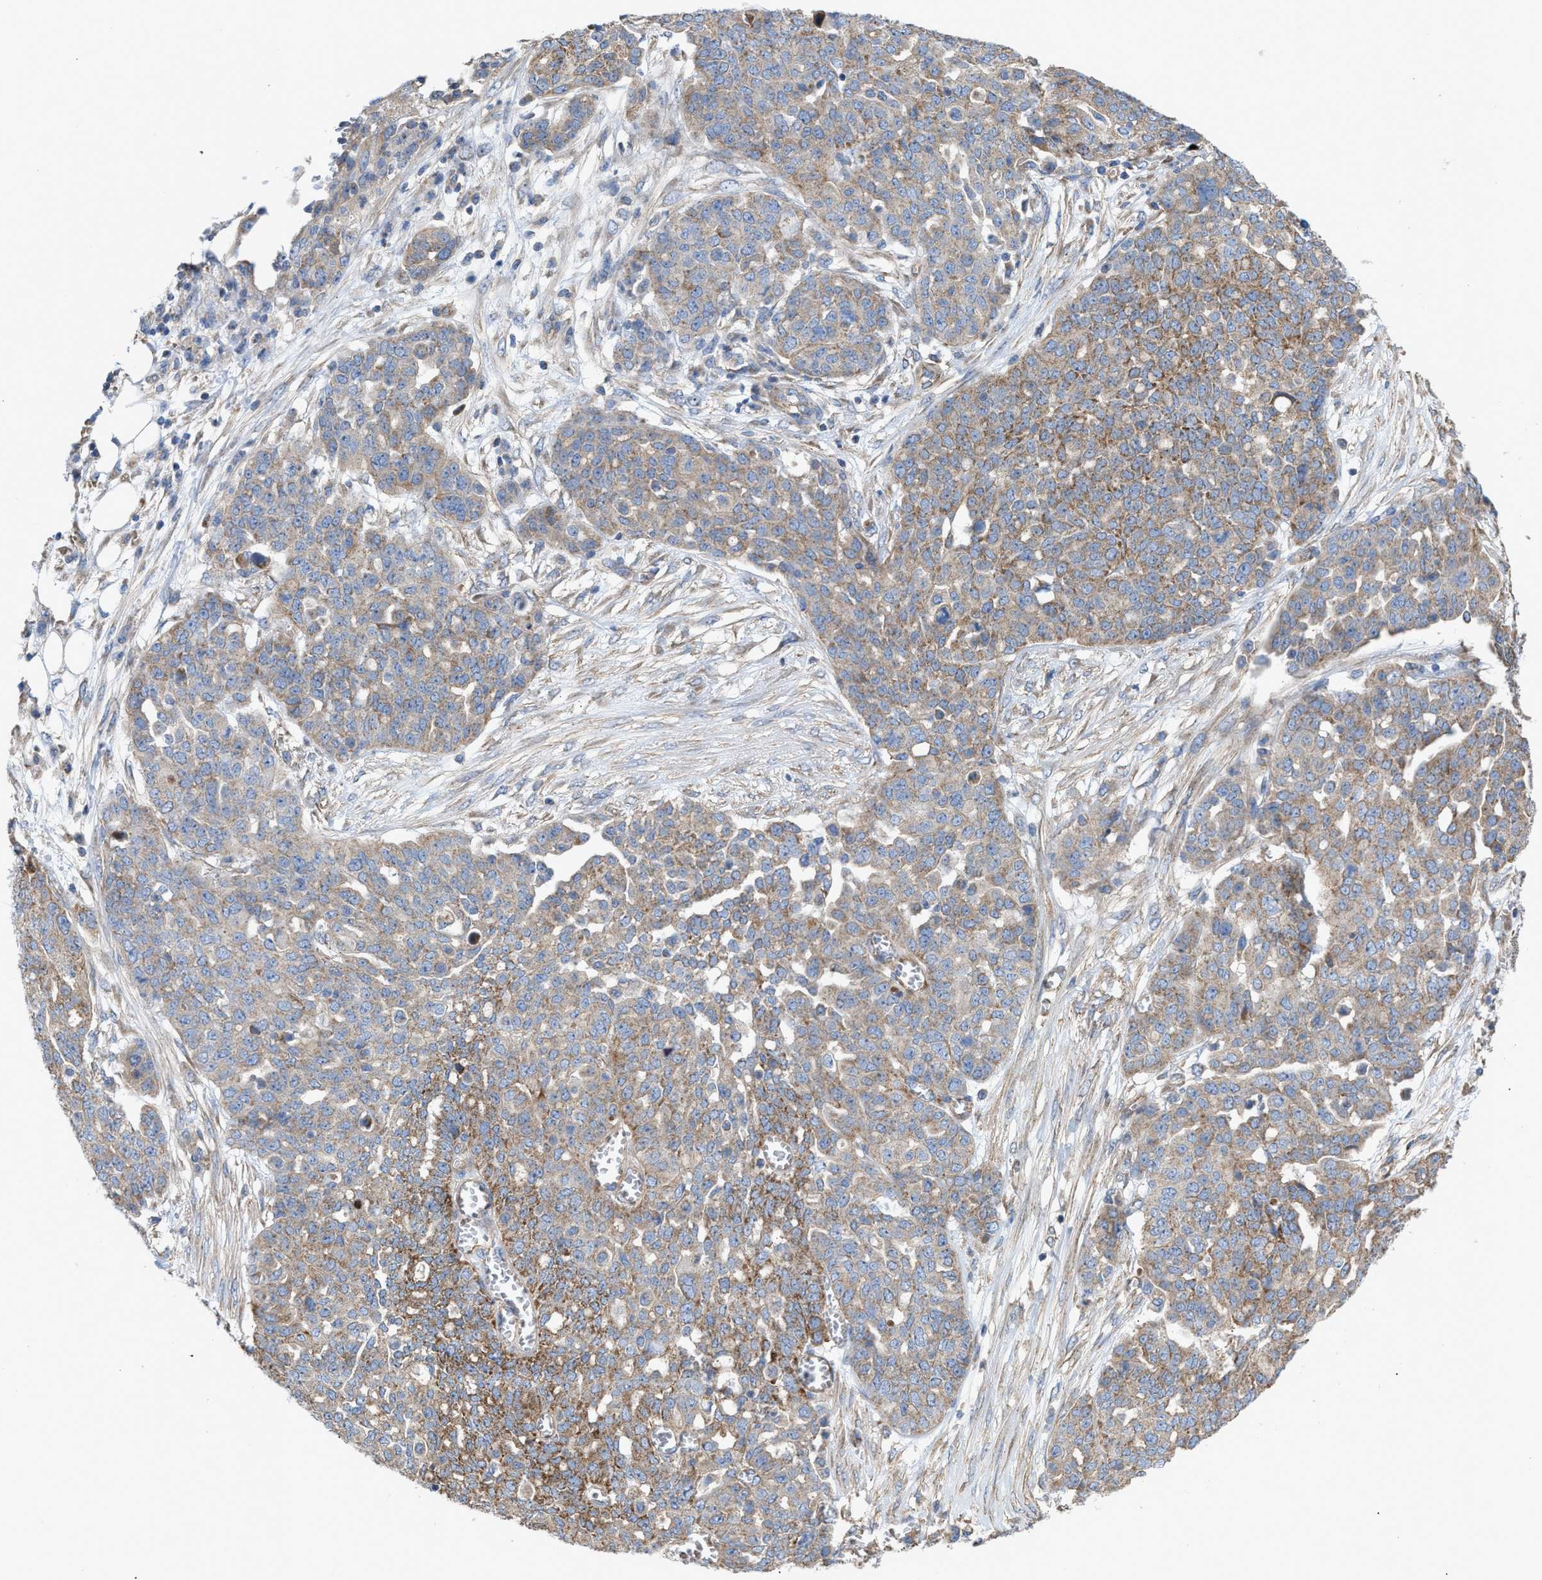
{"staining": {"intensity": "weak", "quantity": ">75%", "location": "cytoplasmic/membranous"}, "tissue": "ovarian cancer", "cell_type": "Tumor cells", "image_type": "cancer", "snomed": [{"axis": "morphology", "description": "Cystadenocarcinoma, serous, NOS"}, {"axis": "topography", "description": "Soft tissue"}, {"axis": "topography", "description": "Ovary"}], "caption": "A micrograph of serous cystadenocarcinoma (ovarian) stained for a protein reveals weak cytoplasmic/membranous brown staining in tumor cells. The staining was performed using DAB to visualize the protein expression in brown, while the nuclei were stained in blue with hematoxylin (Magnification: 20x).", "gene": "OXSM", "patient": {"sex": "female", "age": 57}}